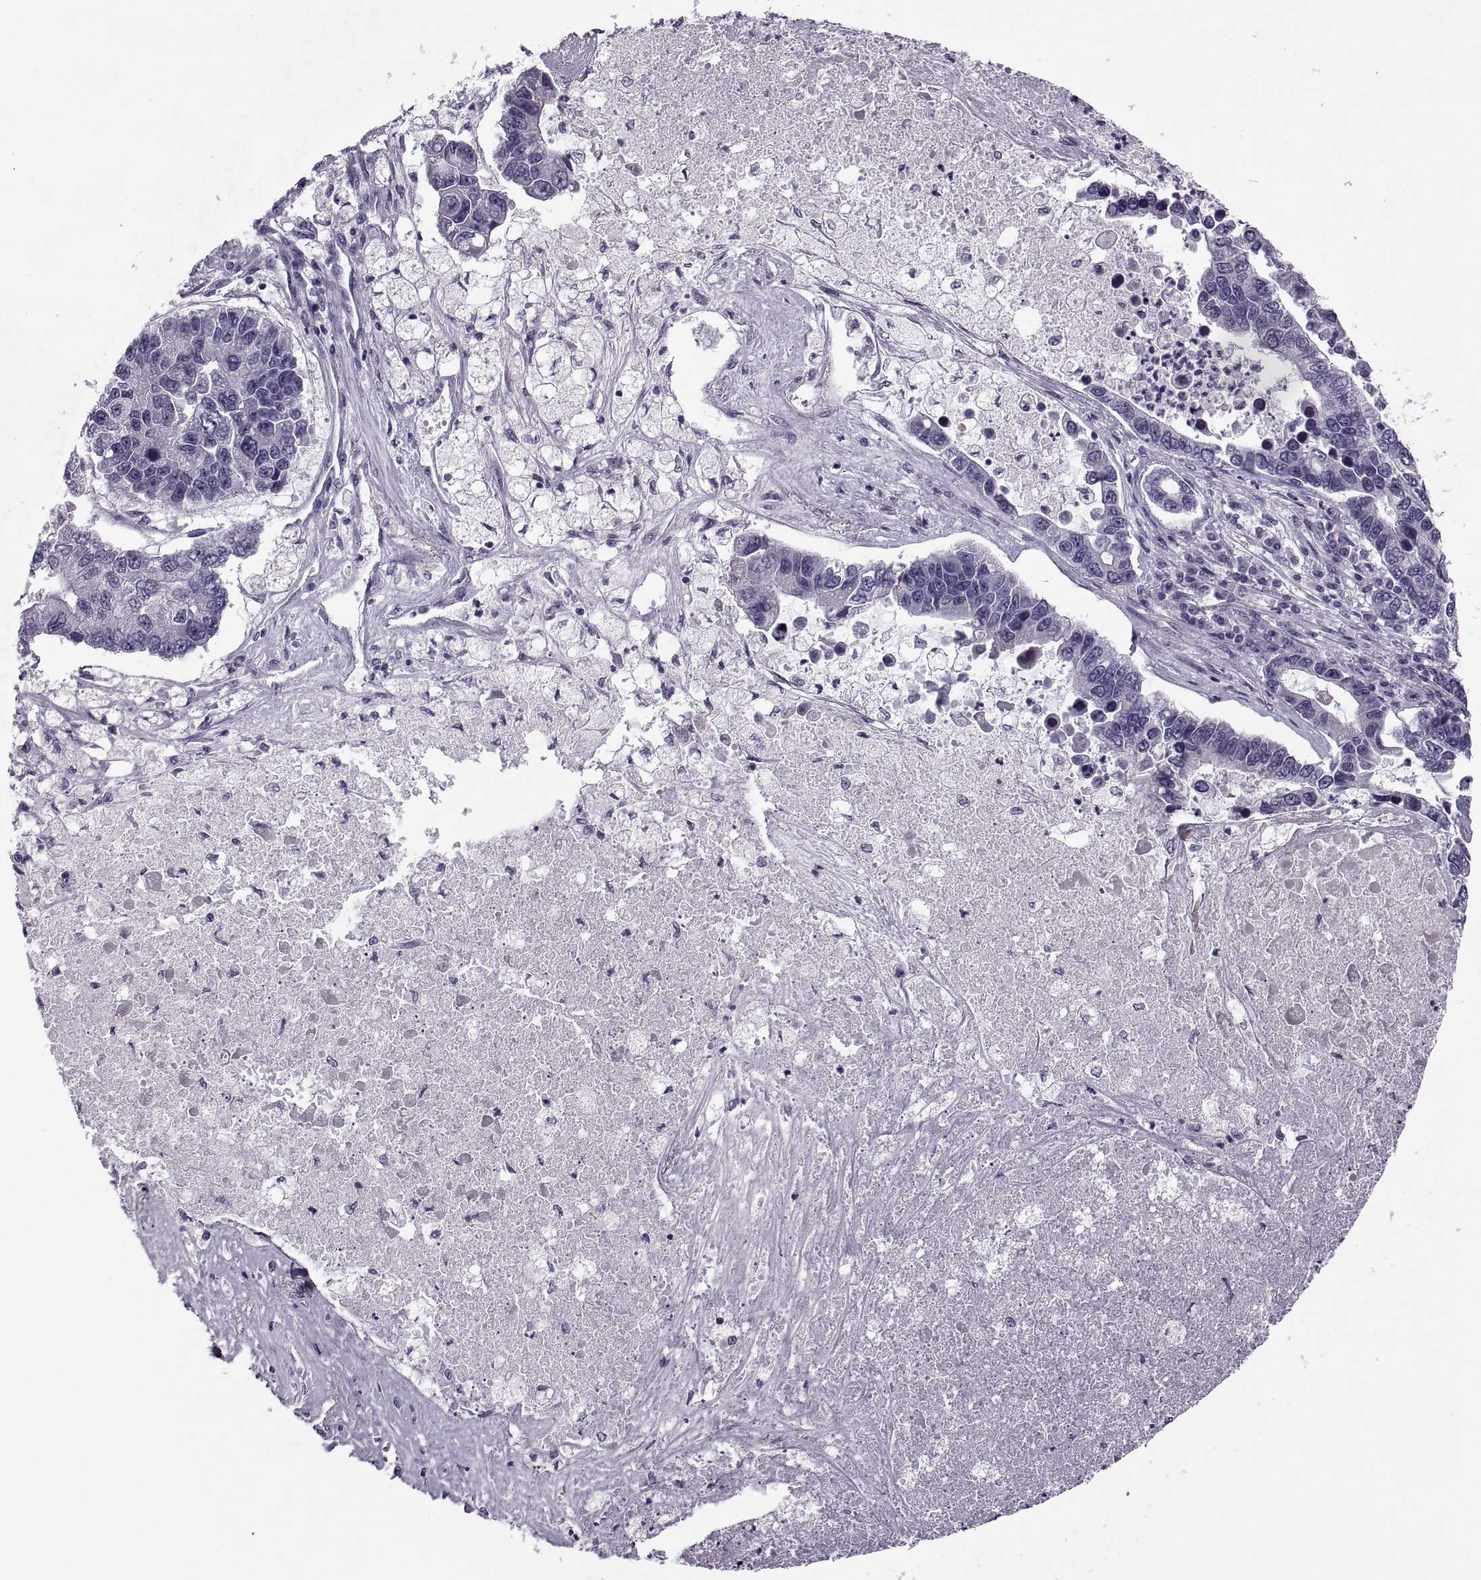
{"staining": {"intensity": "negative", "quantity": "none", "location": "none"}, "tissue": "lung cancer", "cell_type": "Tumor cells", "image_type": "cancer", "snomed": [{"axis": "morphology", "description": "Adenocarcinoma, NOS"}, {"axis": "topography", "description": "Bronchus"}, {"axis": "topography", "description": "Lung"}], "caption": "The photomicrograph reveals no significant staining in tumor cells of lung cancer.", "gene": "MAGEB1", "patient": {"sex": "female", "age": 51}}